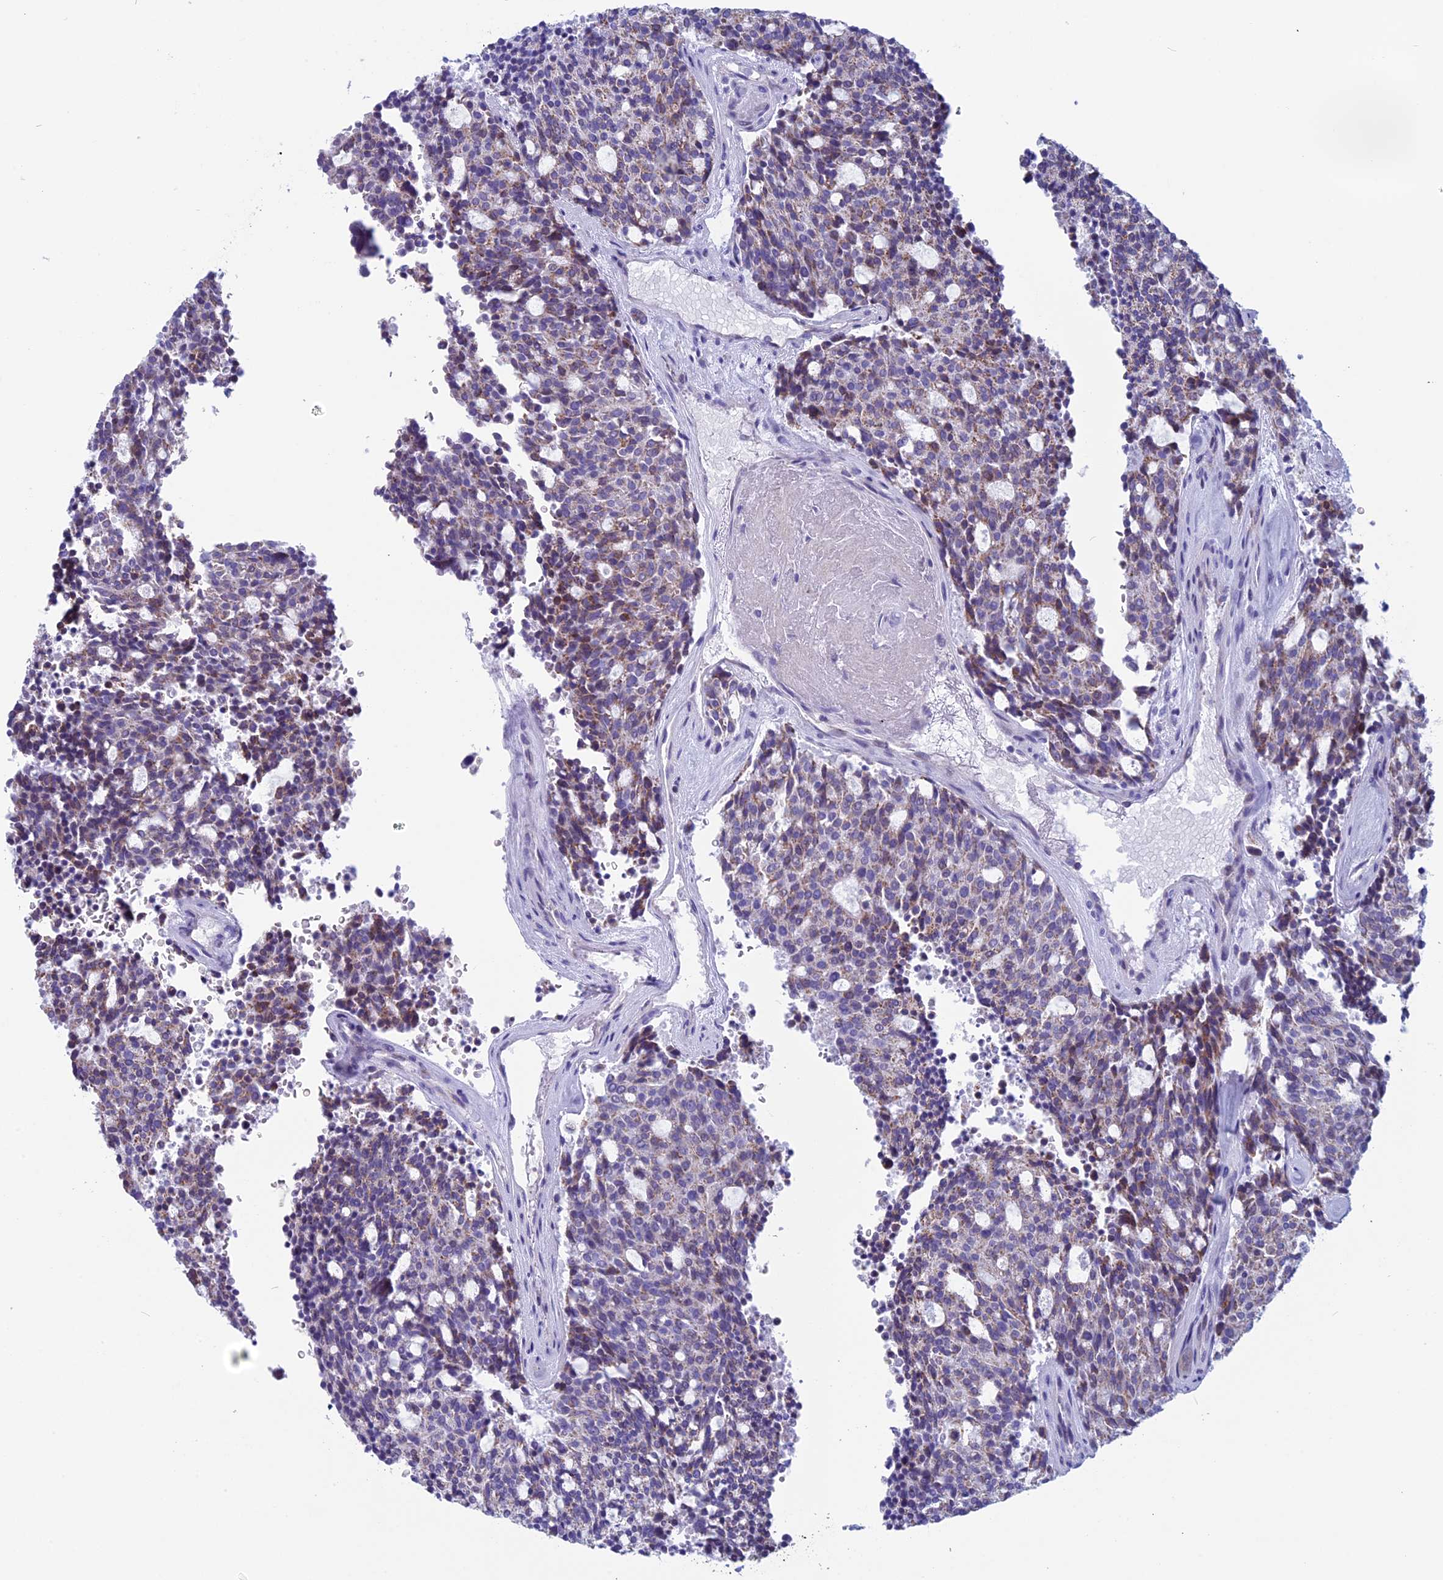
{"staining": {"intensity": "weak", "quantity": "25%-75%", "location": "cytoplasmic/membranous"}, "tissue": "carcinoid", "cell_type": "Tumor cells", "image_type": "cancer", "snomed": [{"axis": "morphology", "description": "Carcinoid, malignant, NOS"}, {"axis": "topography", "description": "Pancreas"}], "caption": "Protein staining by immunohistochemistry (IHC) exhibits weak cytoplasmic/membranous positivity in approximately 25%-75% of tumor cells in carcinoid (malignant). Ihc stains the protein in brown and the nuclei are stained blue.", "gene": "ZNF563", "patient": {"sex": "female", "age": 54}}